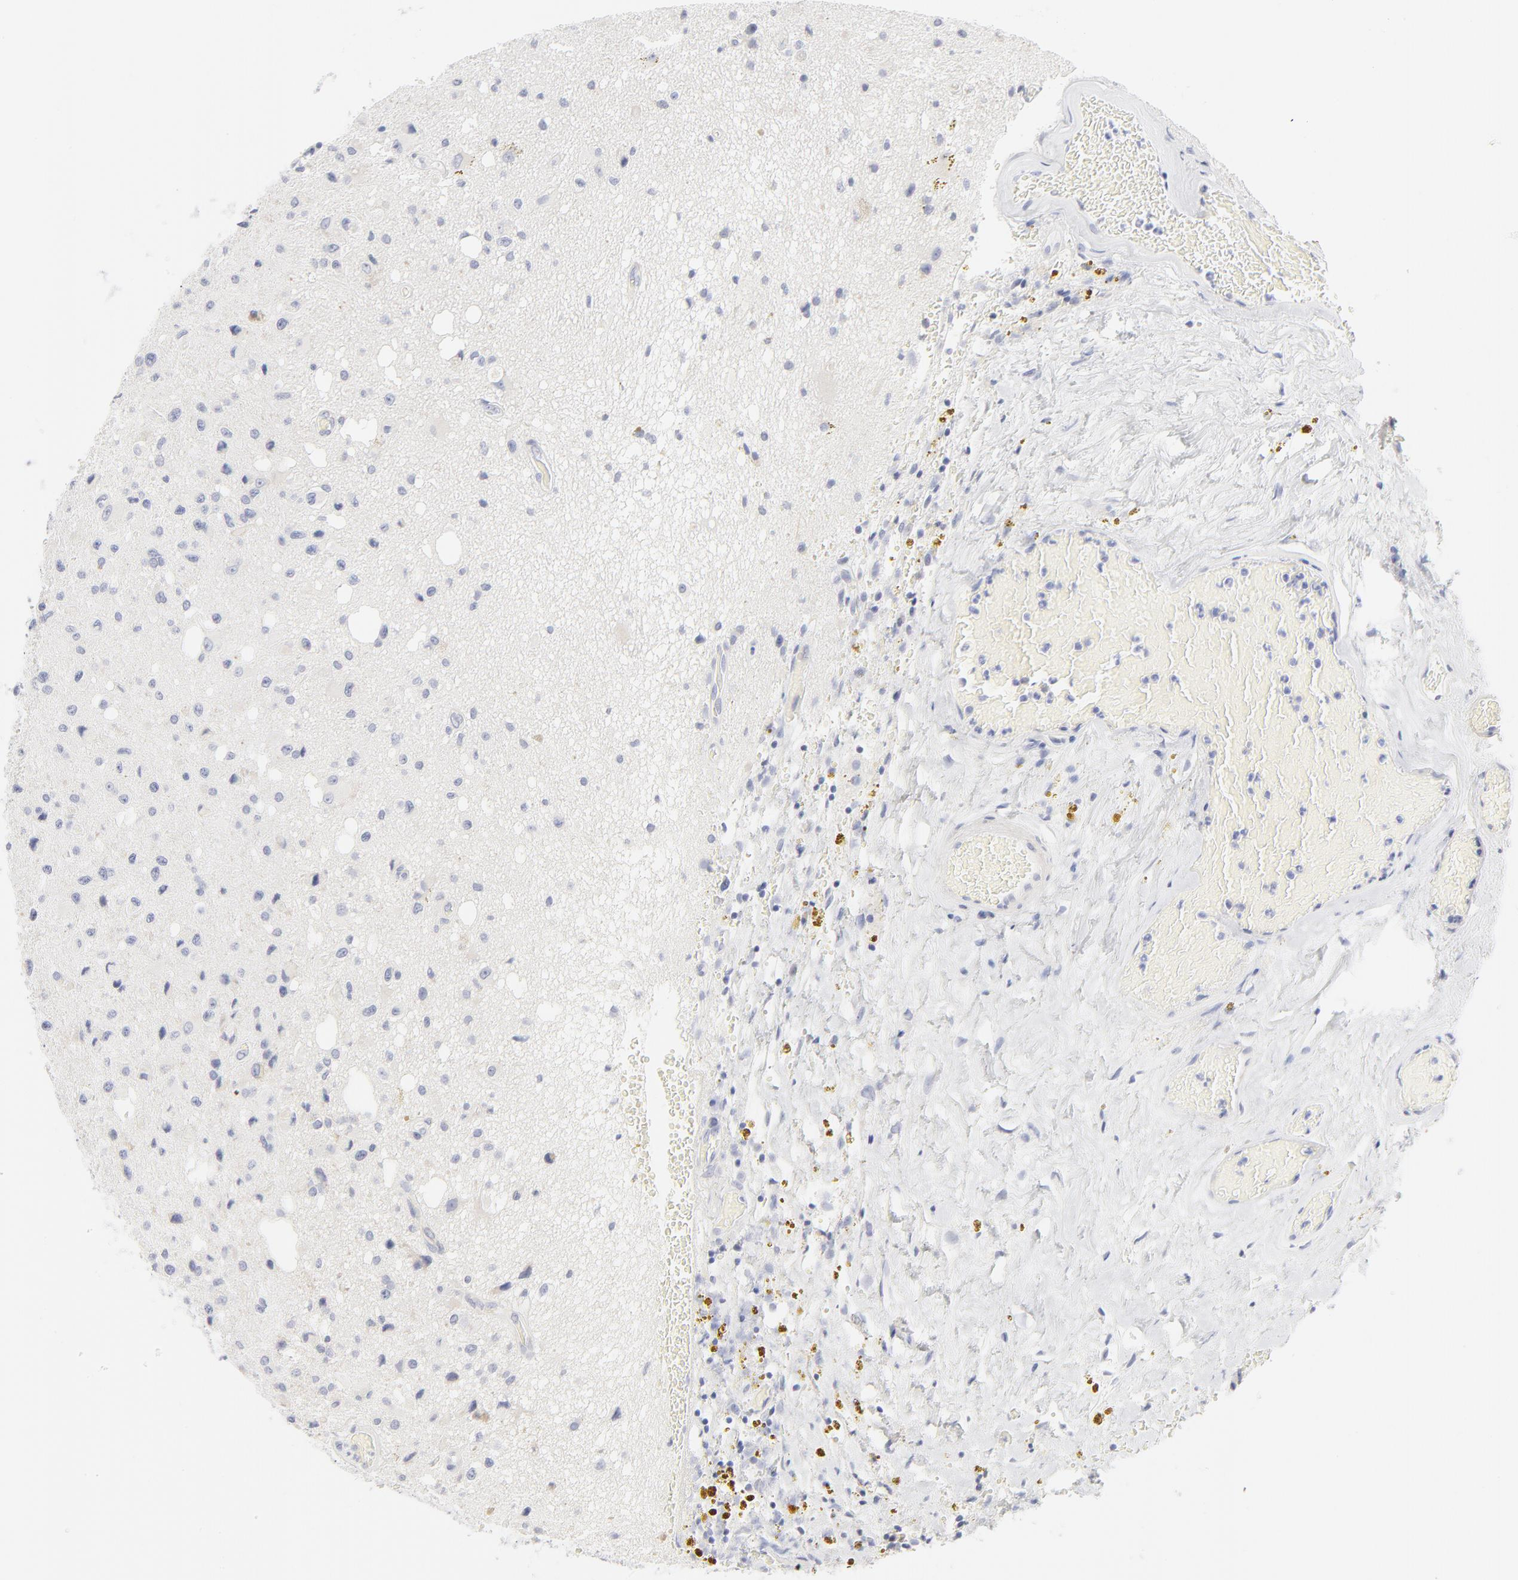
{"staining": {"intensity": "negative", "quantity": "none", "location": "none"}, "tissue": "glioma", "cell_type": "Tumor cells", "image_type": "cancer", "snomed": [{"axis": "morphology", "description": "Glioma, malignant, Low grade"}, {"axis": "topography", "description": "Brain"}], "caption": "High magnification brightfield microscopy of glioma stained with DAB (brown) and counterstained with hematoxylin (blue): tumor cells show no significant positivity. (DAB IHC with hematoxylin counter stain).", "gene": "NPNT", "patient": {"sex": "male", "age": 58}}